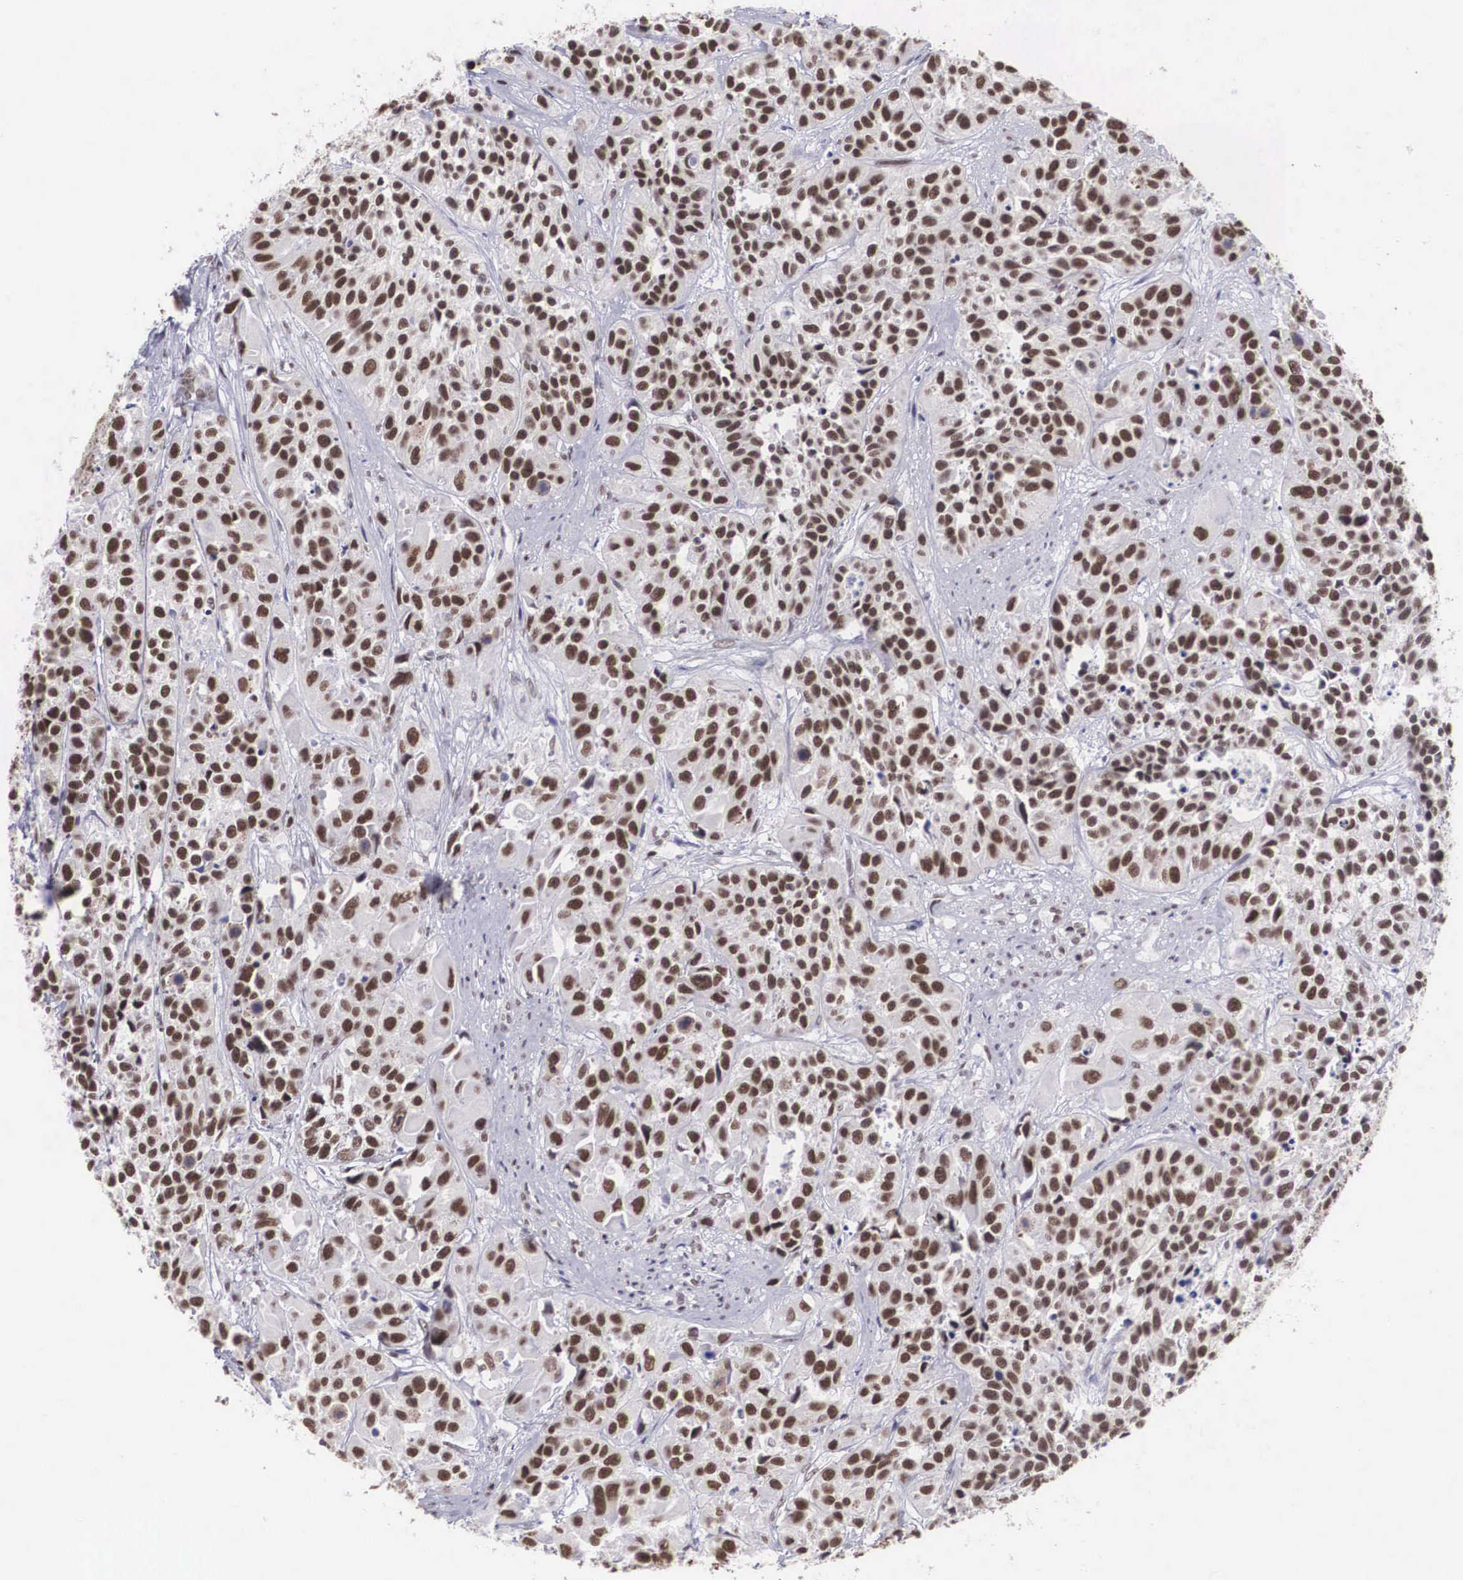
{"staining": {"intensity": "strong", "quantity": ">75%", "location": "nuclear"}, "tissue": "urothelial cancer", "cell_type": "Tumor cells", "image_type": "cancer", "snomed": [{"axis": "morphology", "description": "Urothelial carcinoma, High grade"}, {"axis": "topography", "description": "Urinary bladder"}], "caption": "A micrograph showing strong nuclear expression in approximately >75% of tumor cells in urothelial cancer, as visualized by brown immunohistochemical staining.", "gene": "CSTF2", "patient": {"sex": "female", "age": 81}}